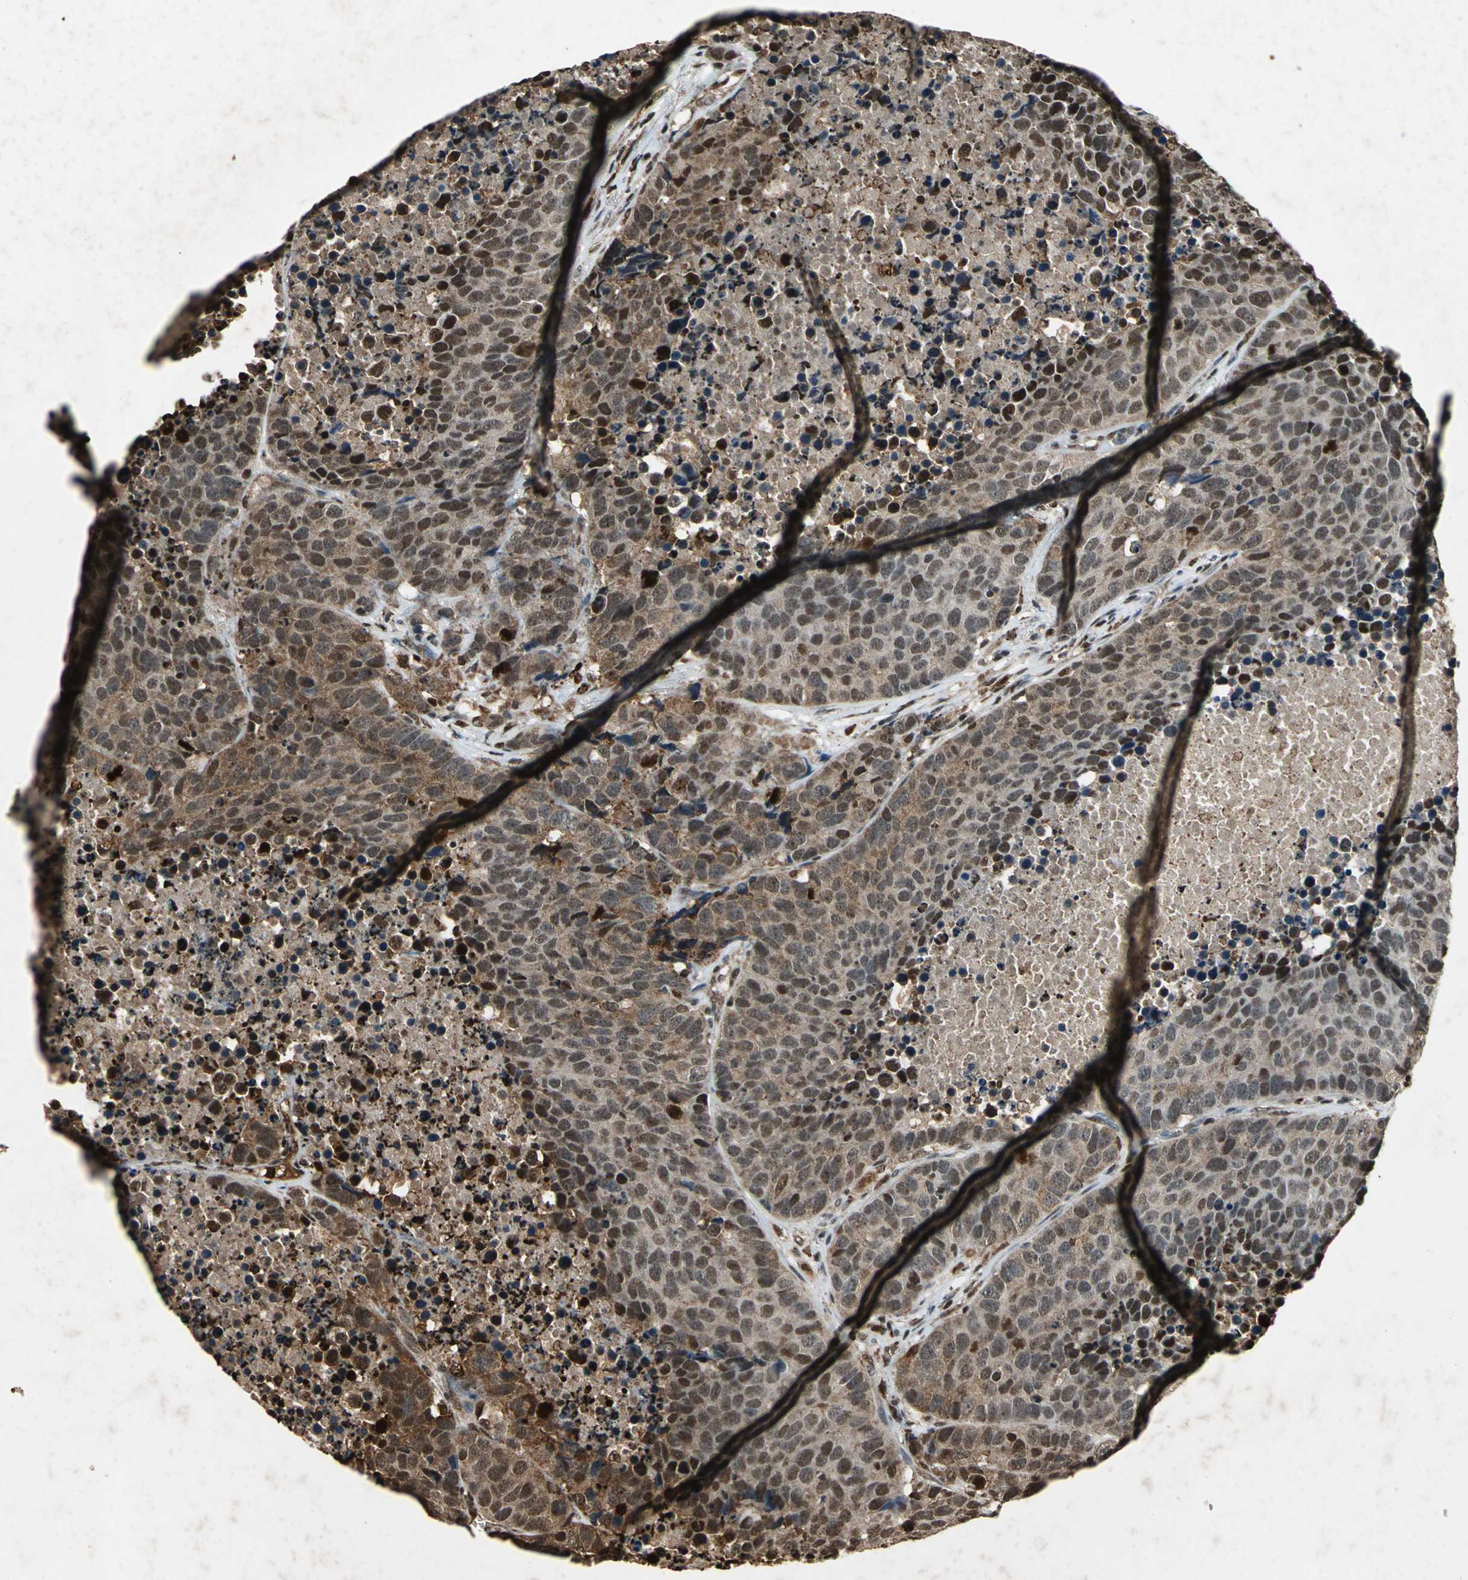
{"staining": {"intensity": "moderate", "quantity": ">75%", "location": "cytoplasmic/membranous,nuclear"}, "tissue": "carcinoid", "cell_type": "Tumor cells", "image_type": "cancer", "snomed": [{"axis": "morphology", "description": "Carcinoid, malignant, NOS"}, {"axis": "topography", "description": "Lung"}], "caption": "Protein analysis of carcinoid (malignant) tissue displays moderate cytoplasmic/membranous and nuclear staining in about >75% of tumor cells.", "gene": "ANP32A", "patient": {"sex": "male", "age": 60}}